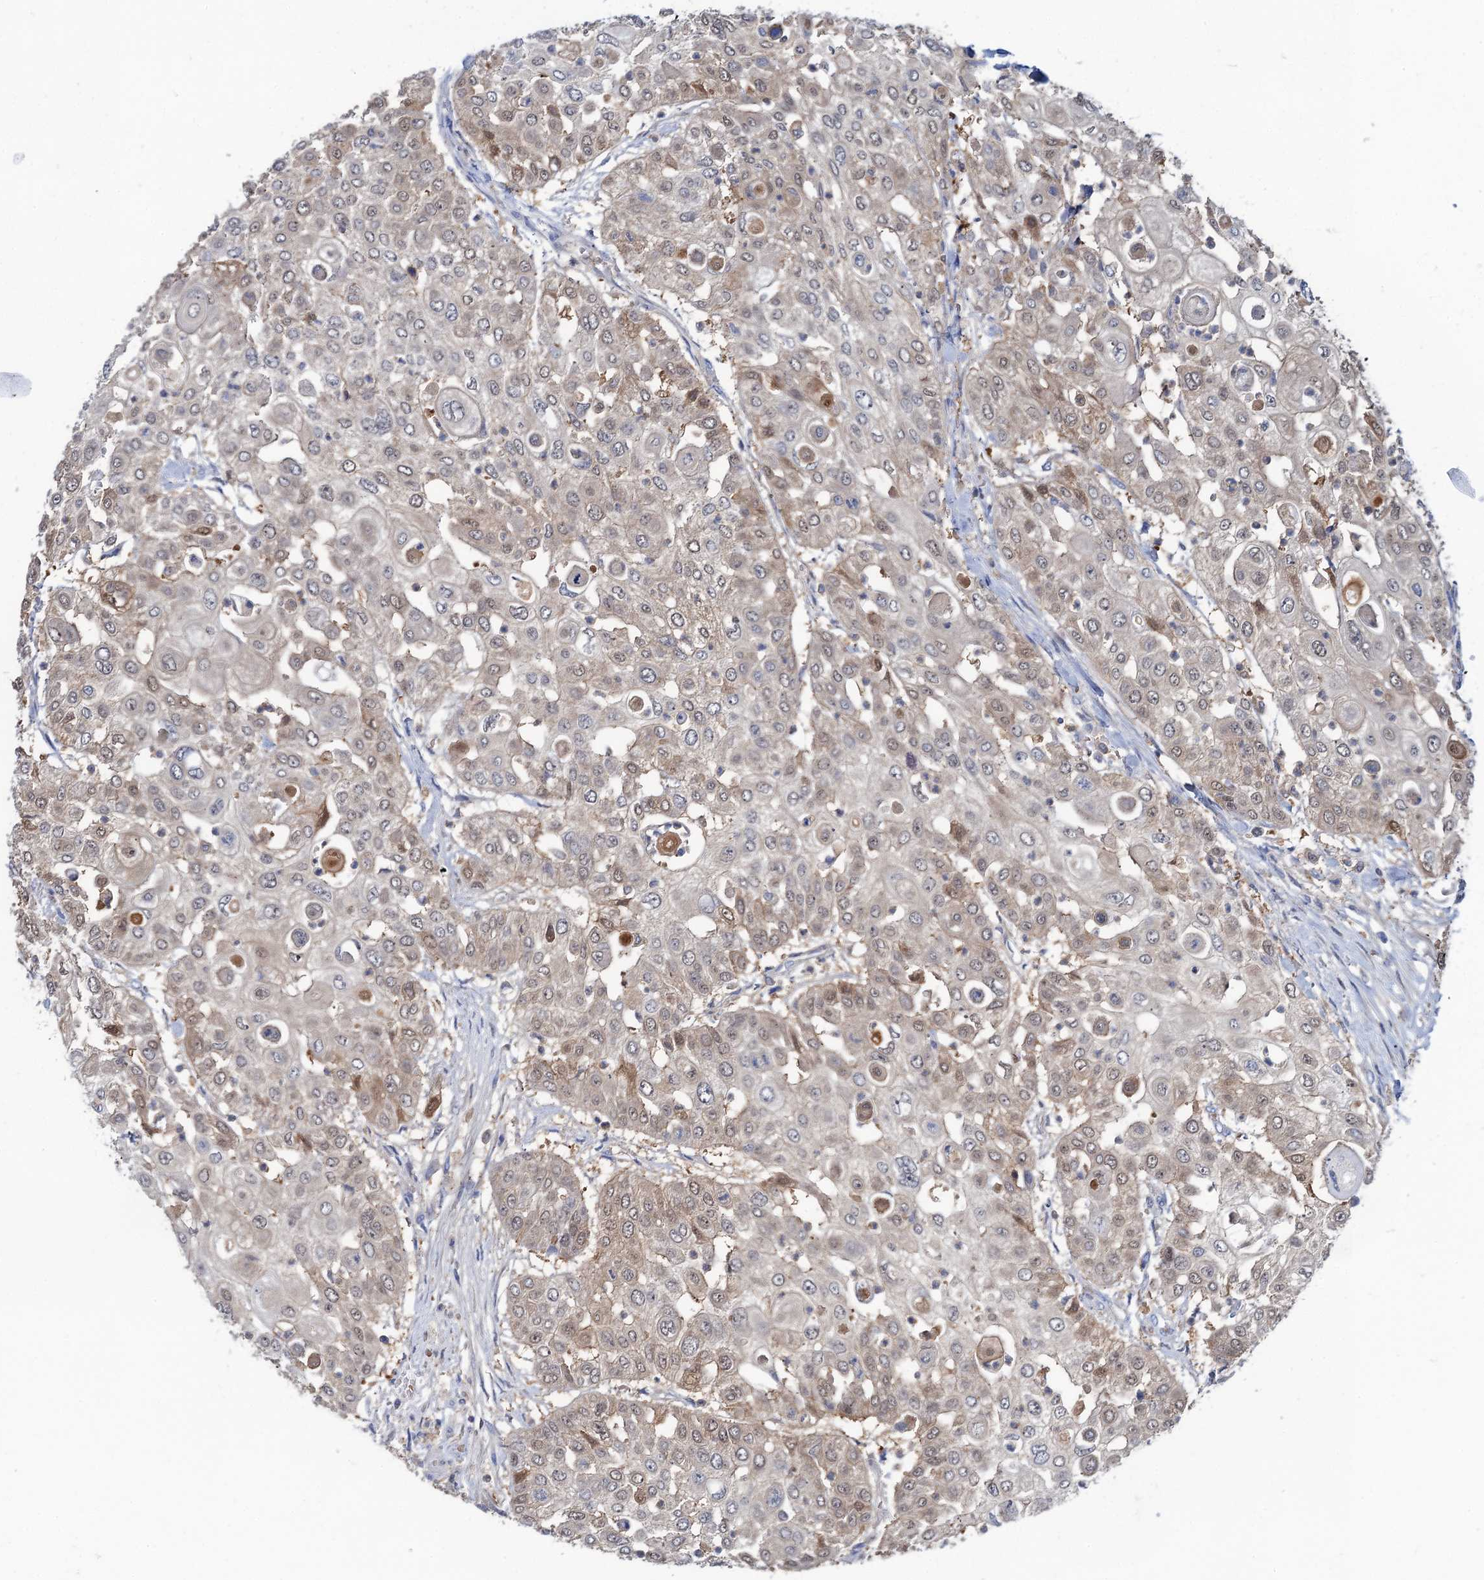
{"staining": {"intensity": "weak", "quantity": "<25%", "location": "cytoplasmic/membranous,nuclear"}, "tissue": "urothelial cancer", "cell_type": "Tumor cells", "image_type": "cancer", "snomed": [{"axis": "morphology", "description": "Urothelial carcinoma, High grade"}, {"axis": "topography", "description": "Urinary bladder"}], "caption": "Immunohistochemistry histopathology image of neoplastic tissue: urothelial cancer stained with DAB shows no significant protein staining in tumor cells.", "gene": "FAH", "patient": {"sex": "female", "age": 79}}